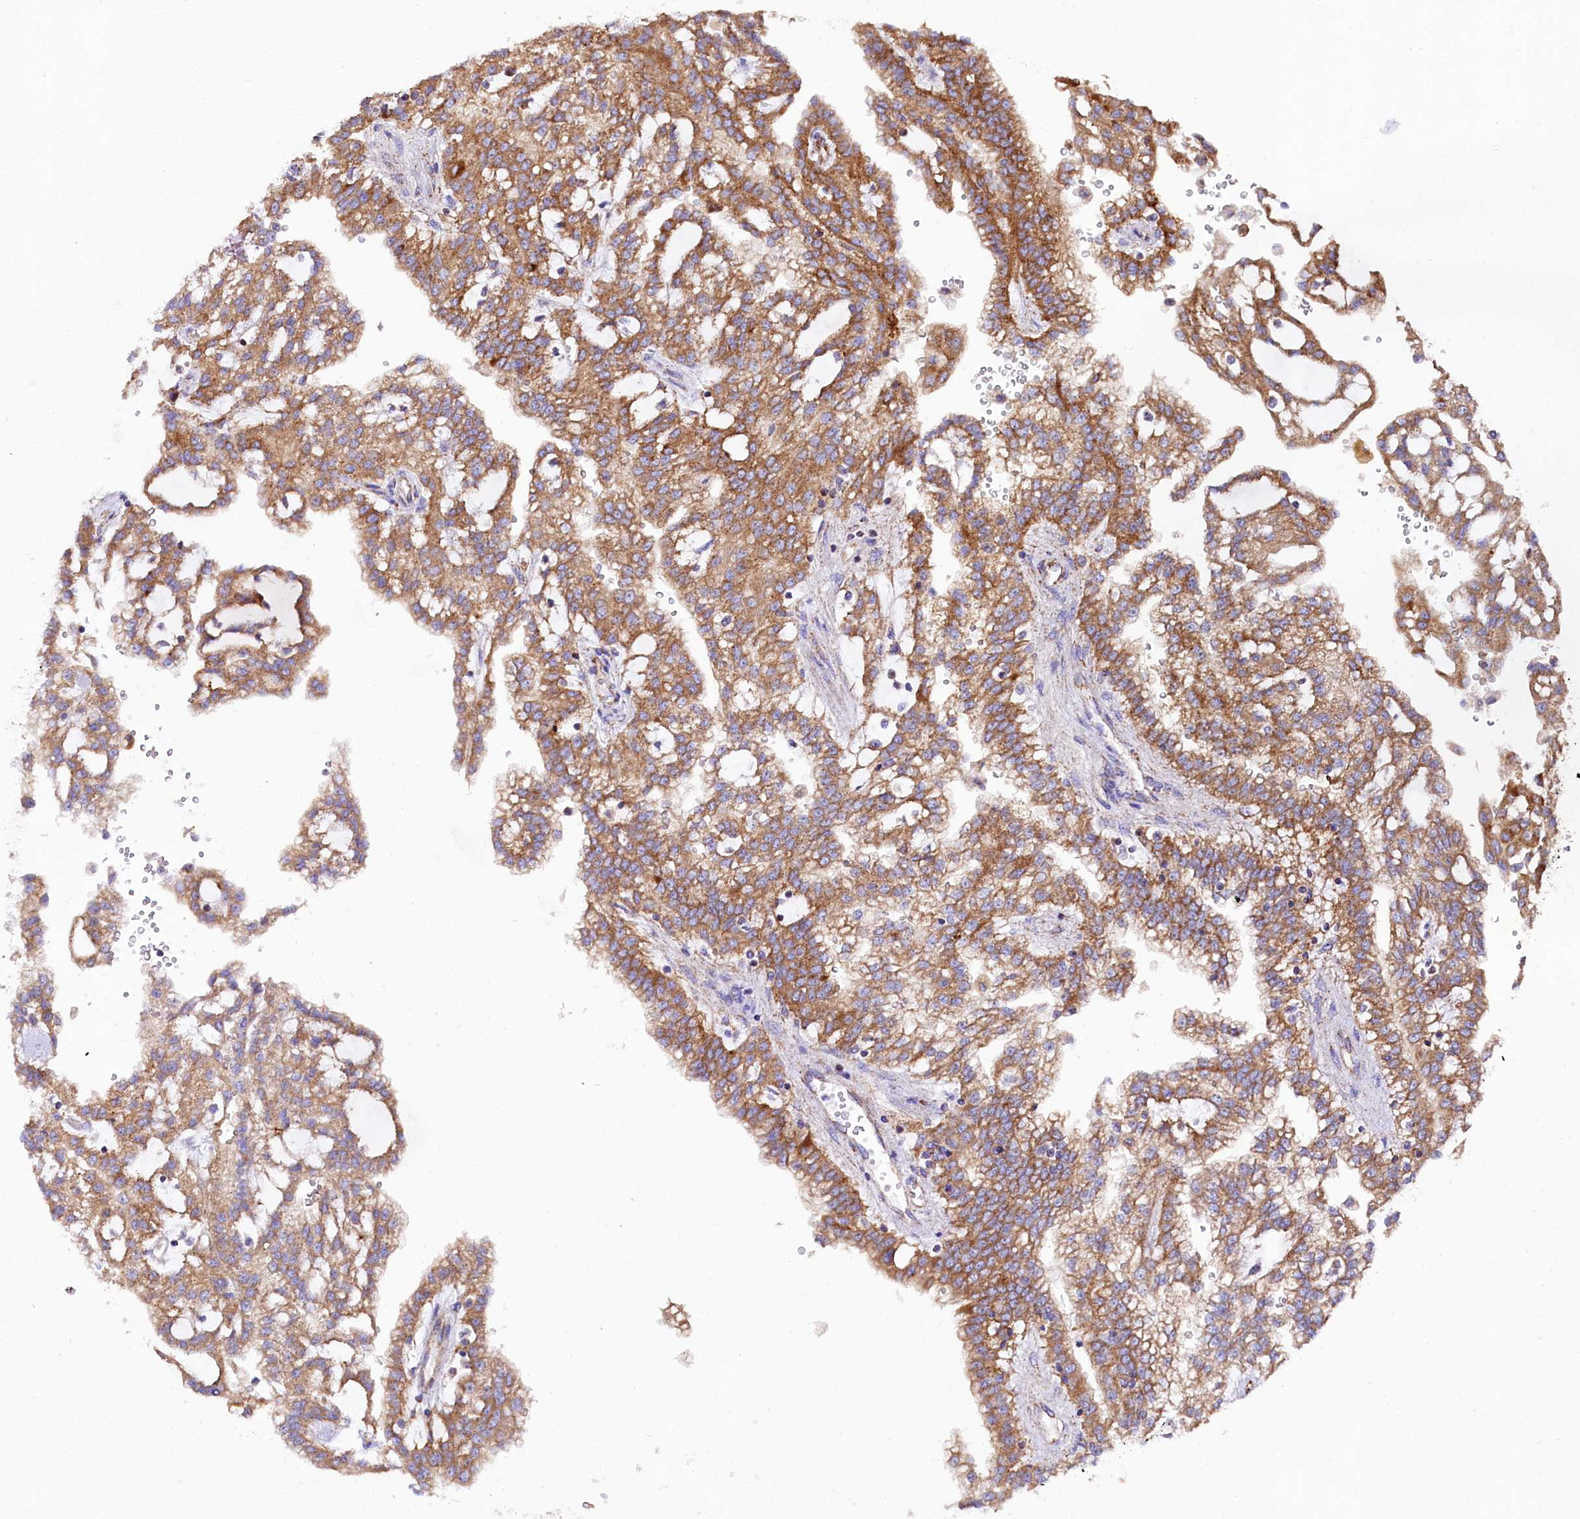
{"staining": {"intensity": "moderate", "quantity": ">75%", "location": "cytoplasmic/membranous"}, "tissue": "renal cancer", "cell_type": "Tumor cells", "image_type": "cancer", "snomed": [{"axis": "morphology", "description": "Adenocarcinoma, NOS"}, {"axis": "topography", "description": "Kidney"}], "caption": "Adenocarcinoma (renal) tissue exhibits moderate cytoplasmic/membranous staining in approximately >75% of tumor cells The protein of interest is stained brown, and the nuclei are stained in blue (DAB (3,3'-diaminobenzidine) IHC with brightfield microscopy, high magnification).", "gene": "APLP2", "patient": {"sex": "male", "age": 63}}